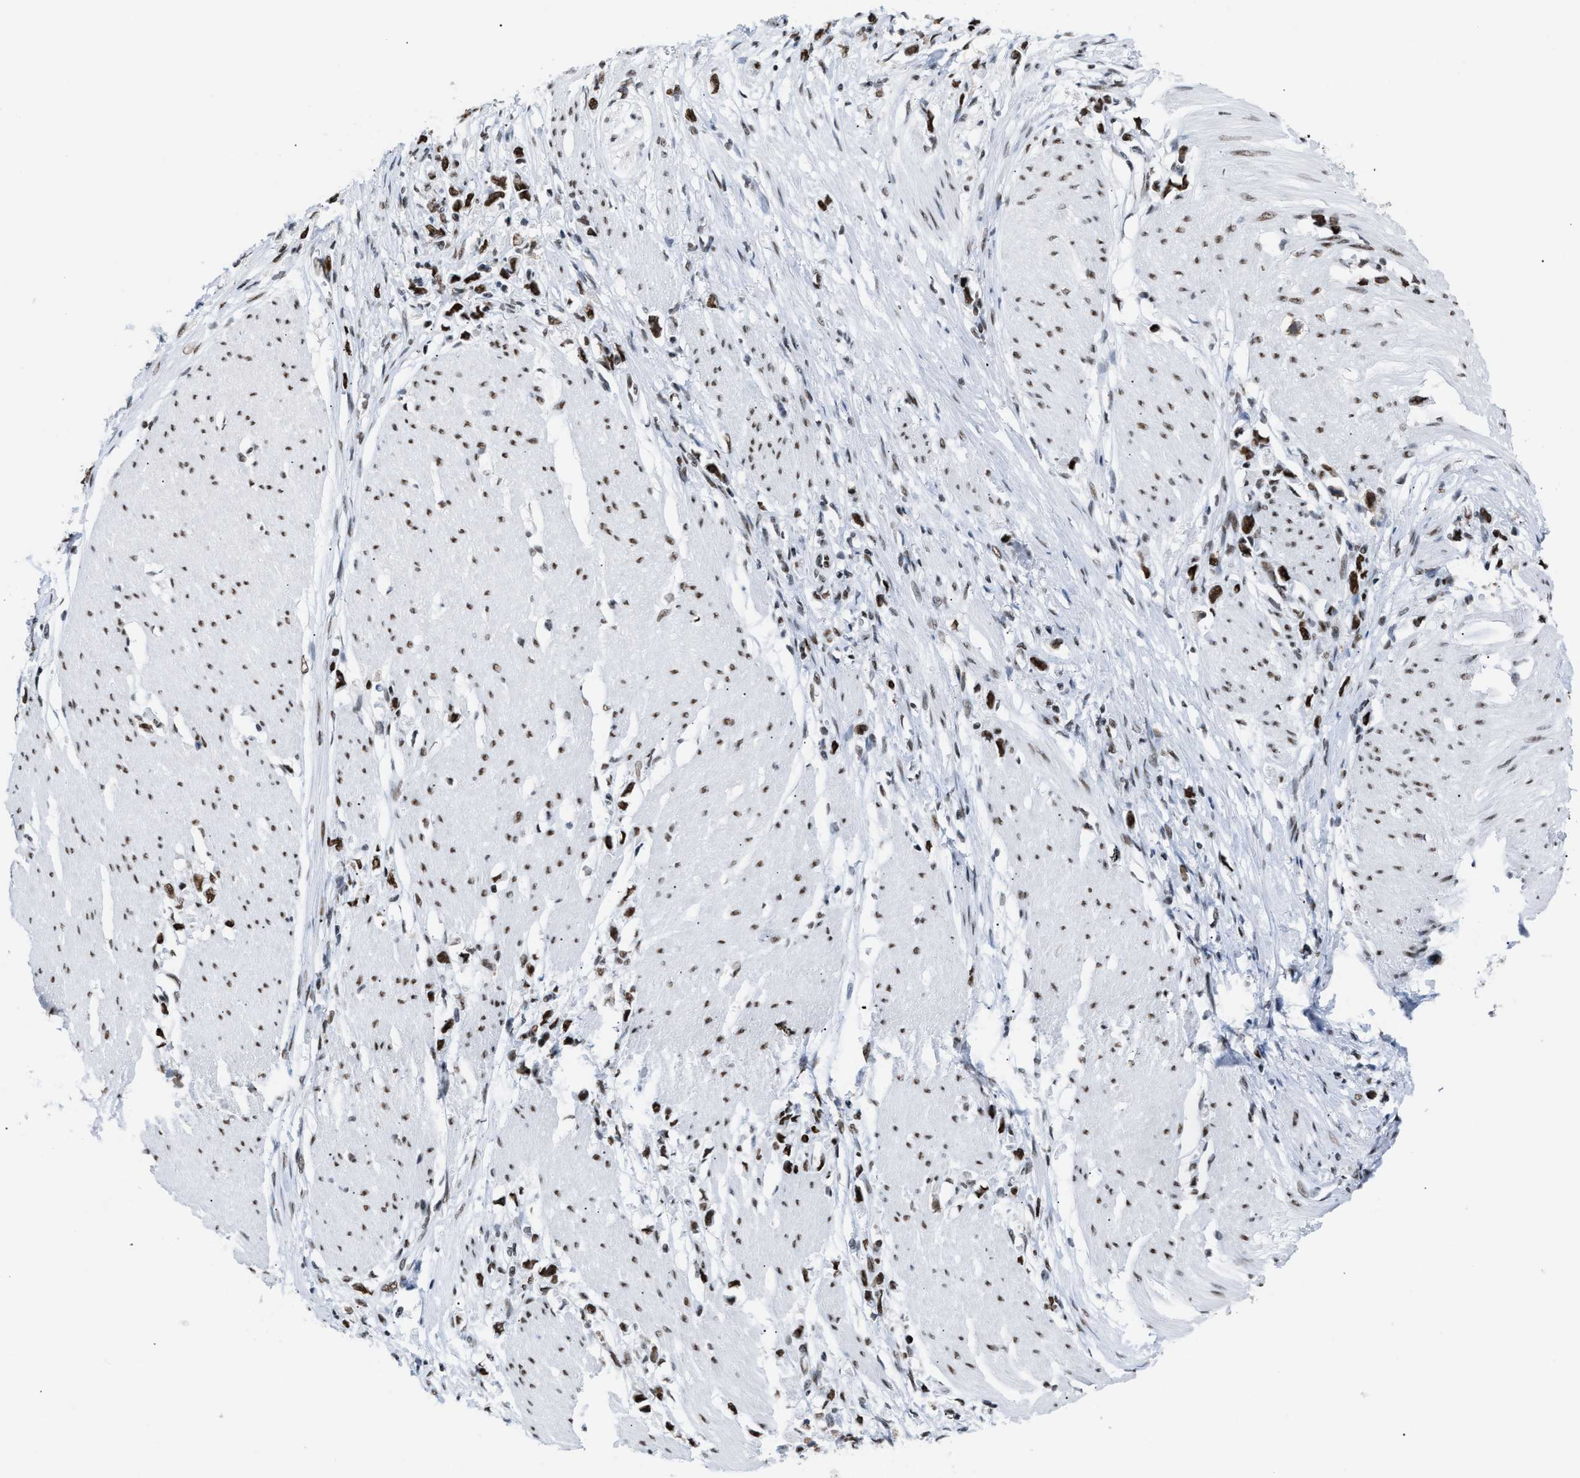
{"staining": {"intensity": "strong", "quantity": ">75%", "location": "nuclear"}, "tissue": "stomach cancer", "cell_type": "Tumor cells", "image_type": "cancer", "snomed": [{"axis": "morphology", "description": "Adenocarcinoma, NOS"}, {"axis": "topography", "description": "Stomach"}], "caption": "An IHC photomicrograph of neoplastic tissue is shown. Protein staining in brown shows strong nuclear positivity in adenocarcinoma (stomach) within tumor cells.", "gene": "CCAR2", "patient": {"sex": "female", "age": 59}}